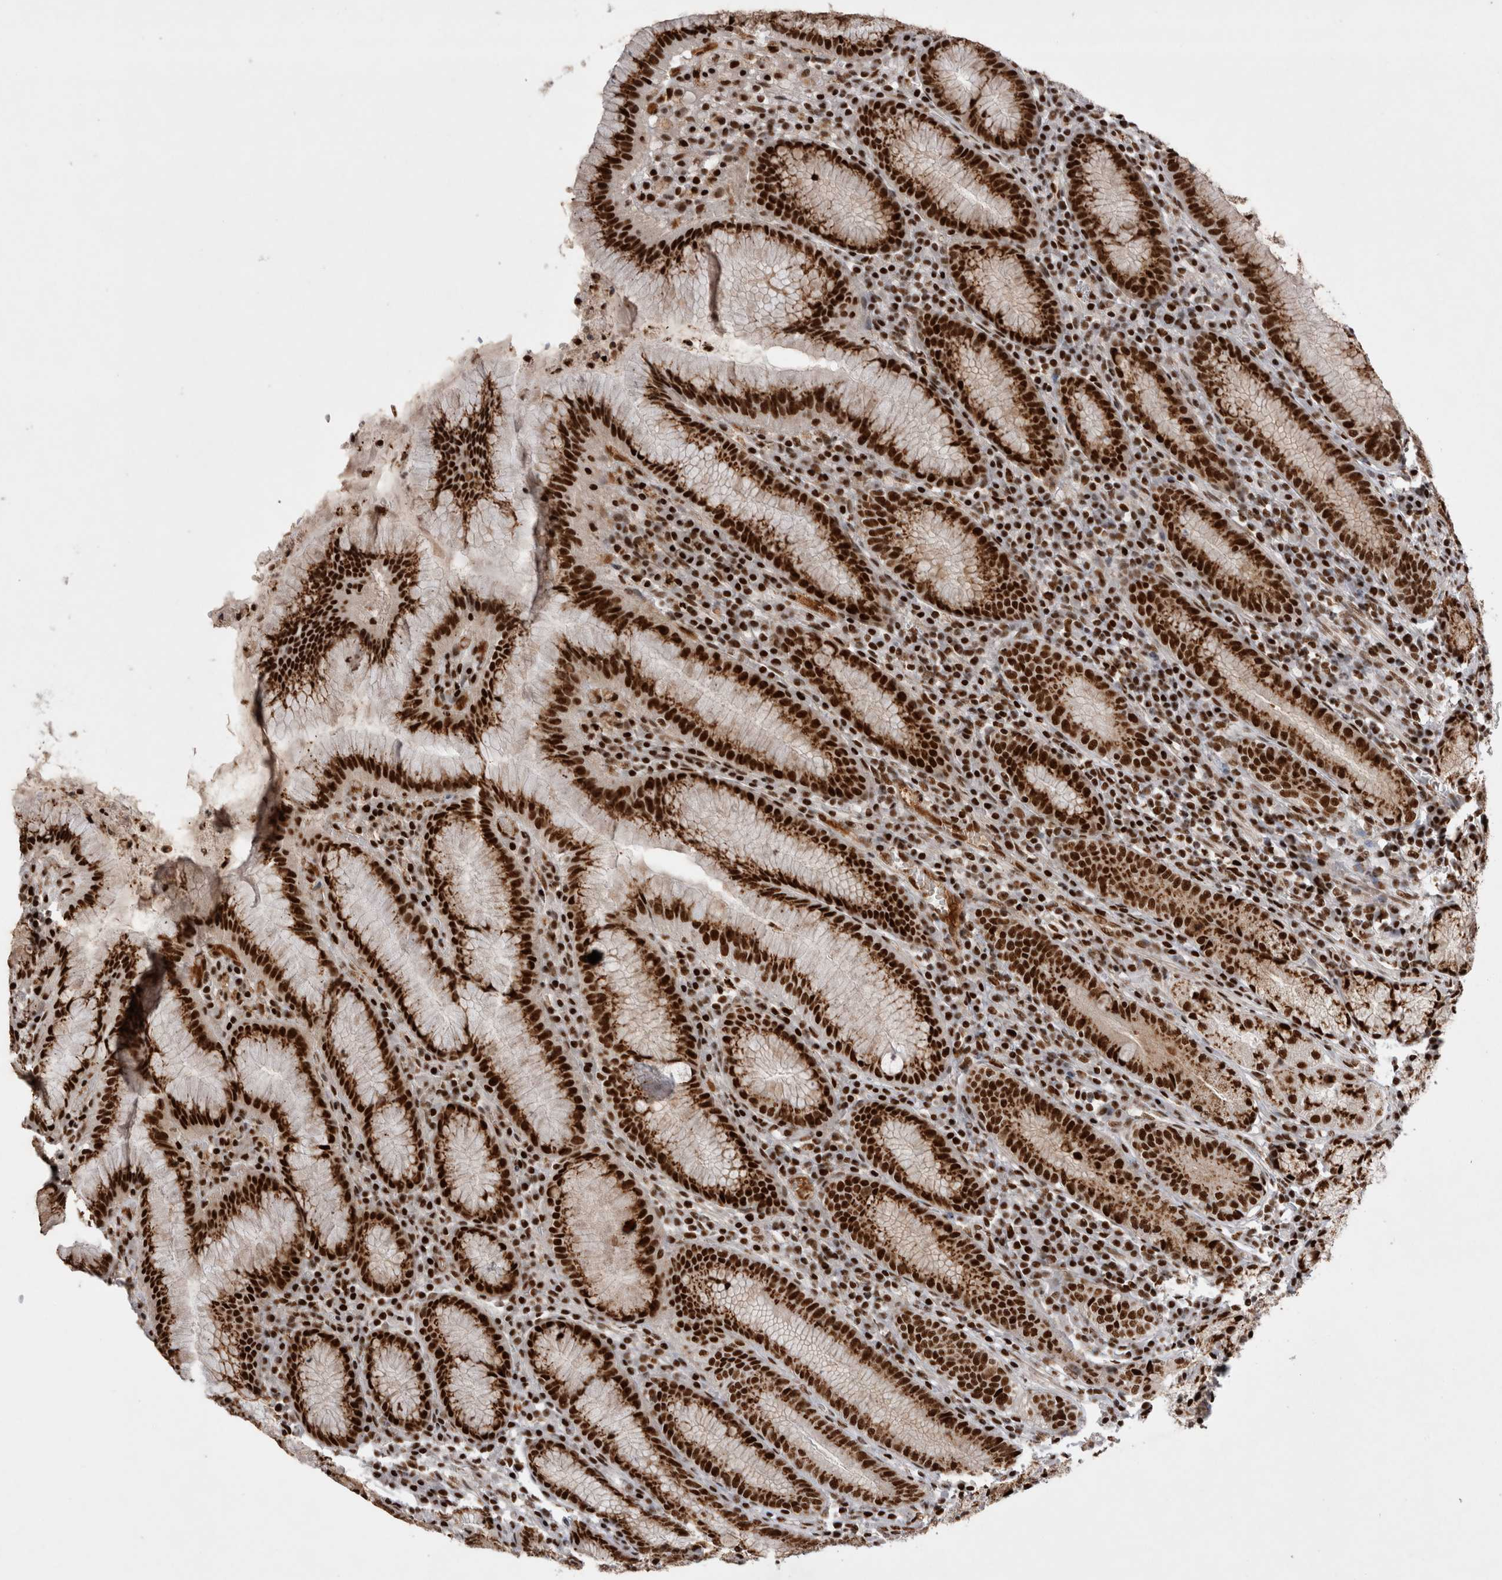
{"staining": {"intensity": "strong", "quantity": ">75%", "location": "nuclear"}, "tissue": "stomach", "cell_type": "Glandular cells", "image_type": "normal", "snomed": [{"axis": "morphology", "description": "Normal tissue, NOS"}, {"axis": "topography", "description": "Stomach"}], "caption": "A high amount of strong nuclear positivity is present in approximately >75% of glandular cells in normal stomach.", "gene": "EYA2", "patient": {"sex": "male", "age": 55}}